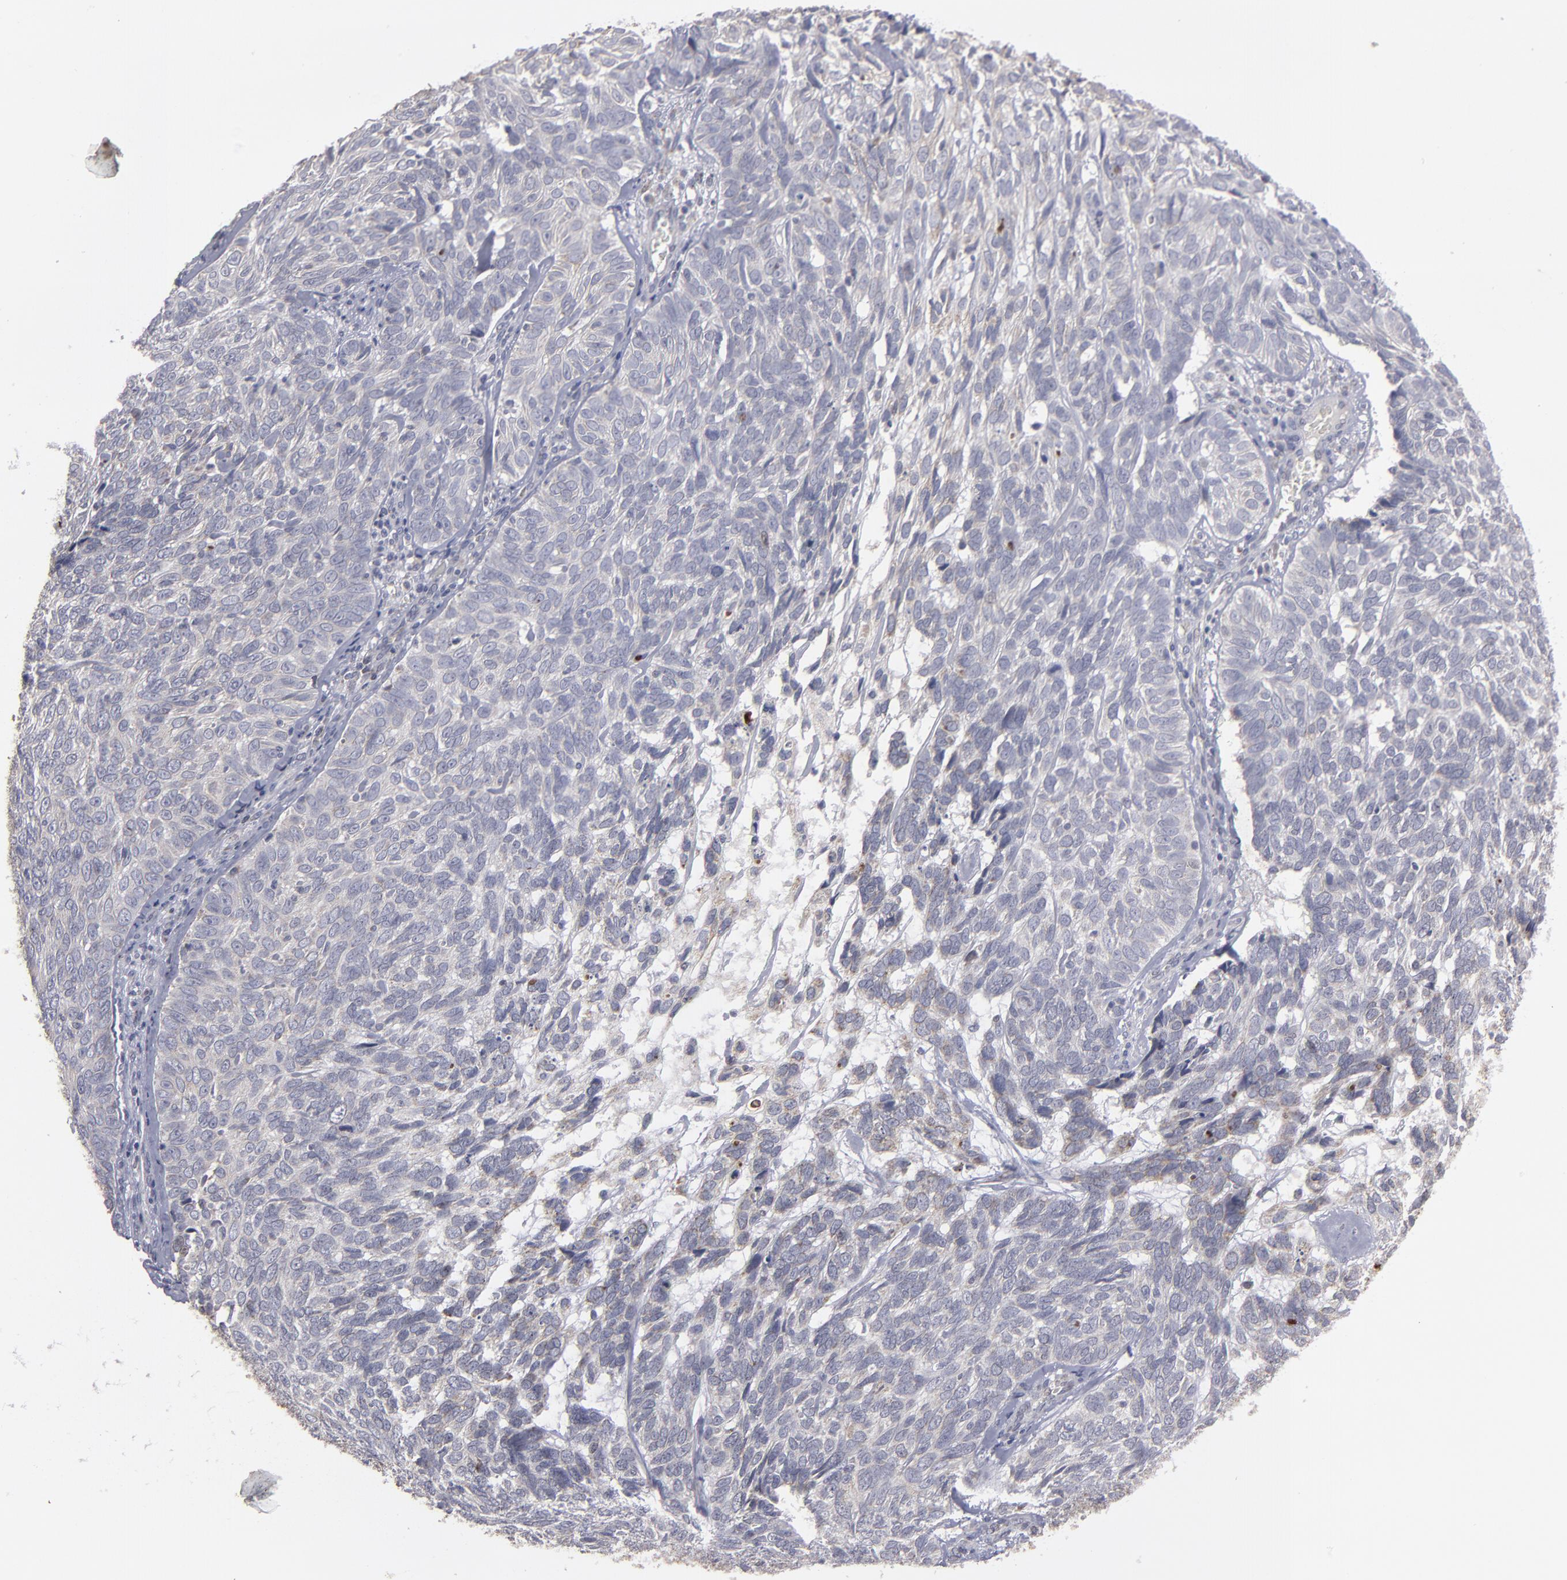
{"staining": {"intensity": "weak", "quantity": "25%-75%", "location": "cytoplasmic/membranous"}, "tissue": "skin cancer", "cell_type": "Tumor cells", "image_type": "cancer", "snomed": [{"axis": "morphology", "description": "Basal cell carcinoma"}, {"axis": "topography", "description": "Skin"}], "caption": "Skin basal cell carcinoma tissue exhibits weak cytoplasmic/membranous expression in approximately 25%-75% of tumor cells, visualized by immunohistochemistry. The staining is performed using DAB brown chromogen to label protein expression. The nuclei are counter-stained blue using hematoxylin.", "gene": "MYOM2", "patient": {"sex": "male", "age": 72}}